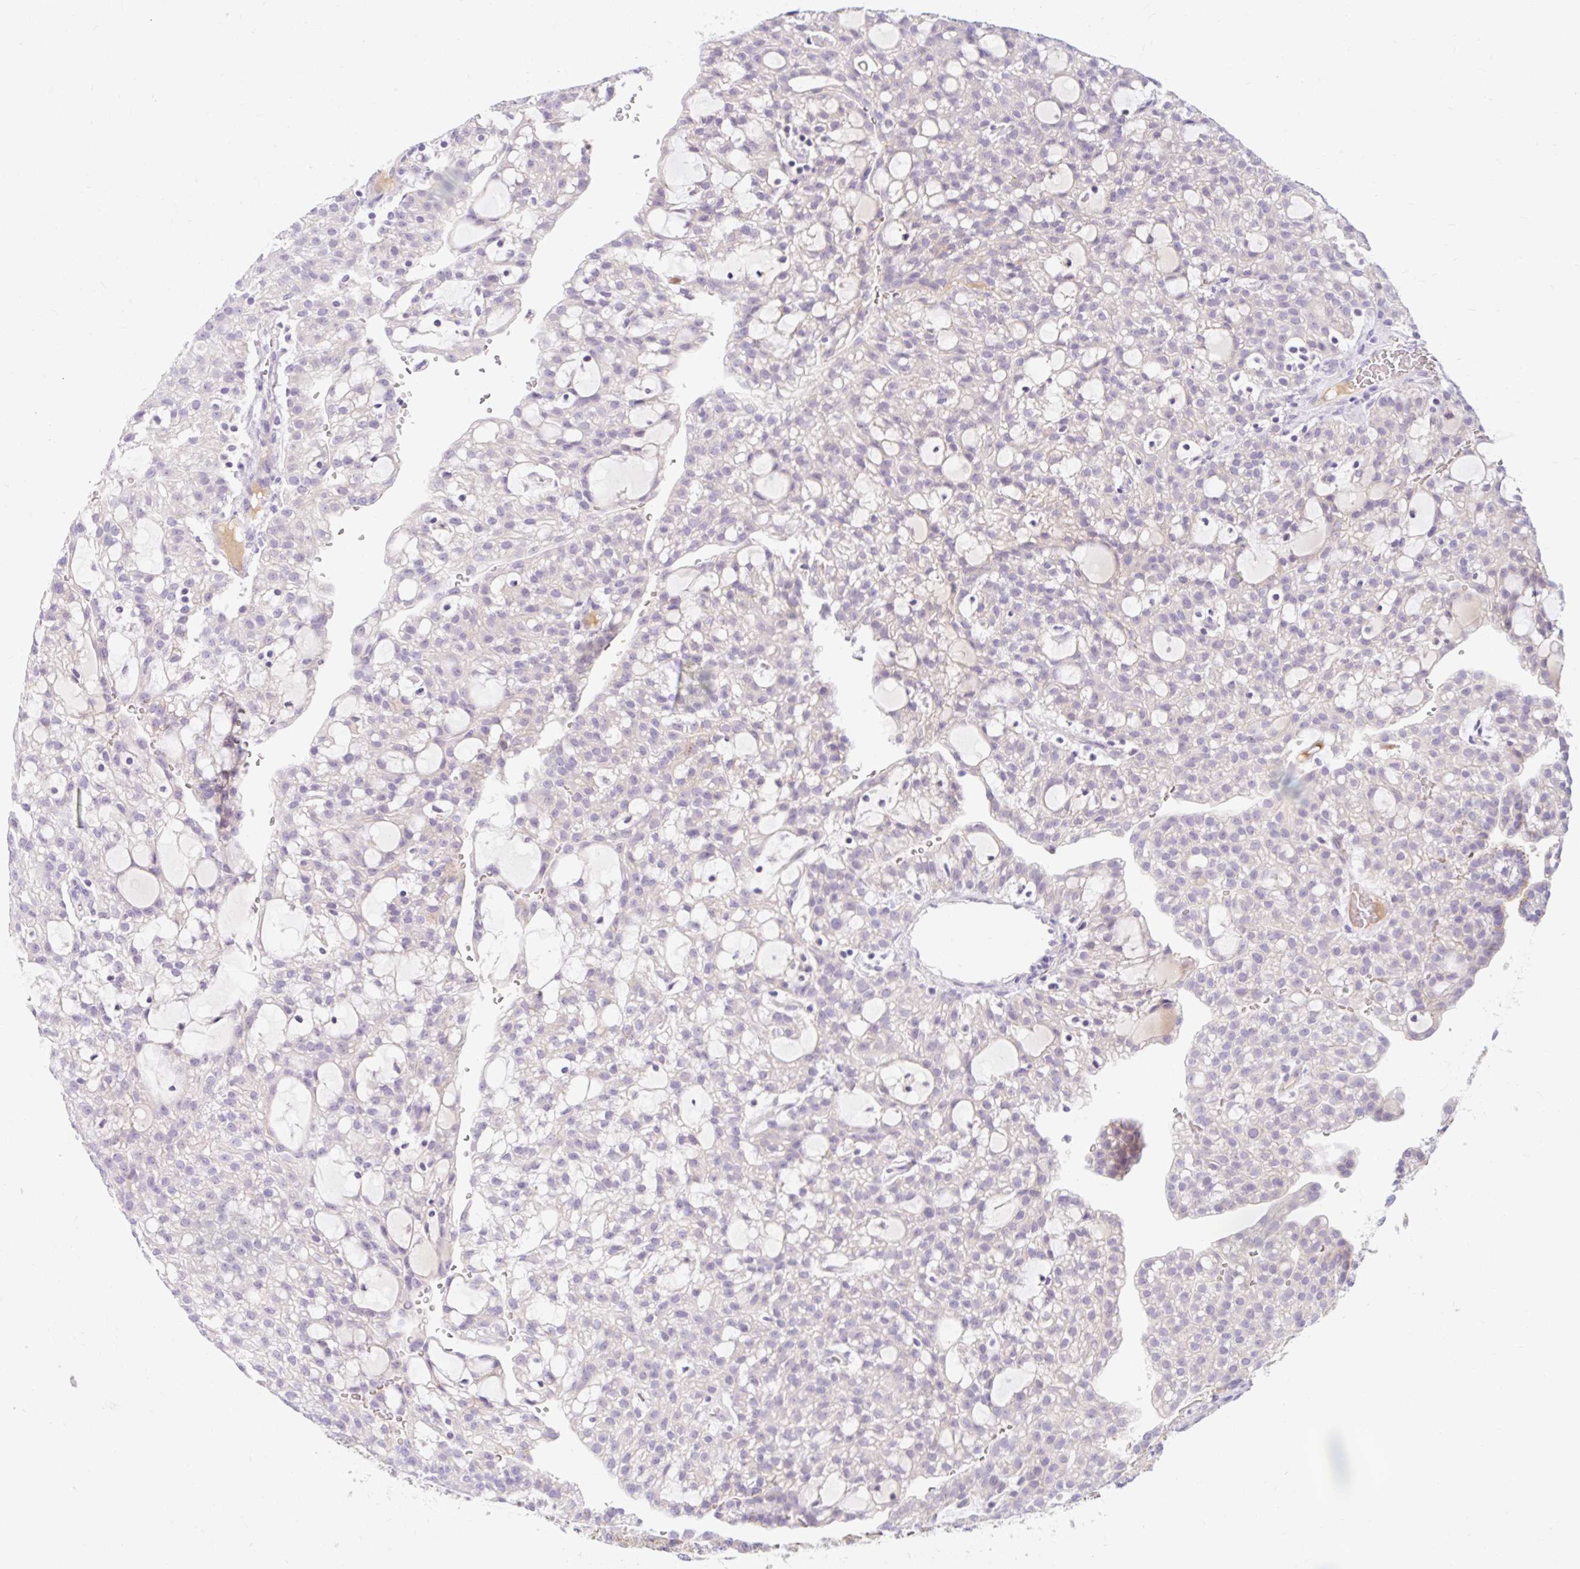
{"staining": {"intensity": "negative", "quantity": "none", "location": "none"}, "tissue": "renal cancer", "cell_type": "Tumor cells", "image_type": "cancer", "snomed": [{"axis": "morphology", "description": "Adenocarcinoma, NOS"}, {"axis": "topography", "description": "Kidney"}], "caption": "Human renal cancer (adenocarcinoma) stained for a protein using IHC reveals no positivity in tumor cells.", "gene": "SLC28A1", "patient": {"sex": "male", "age": 63}}